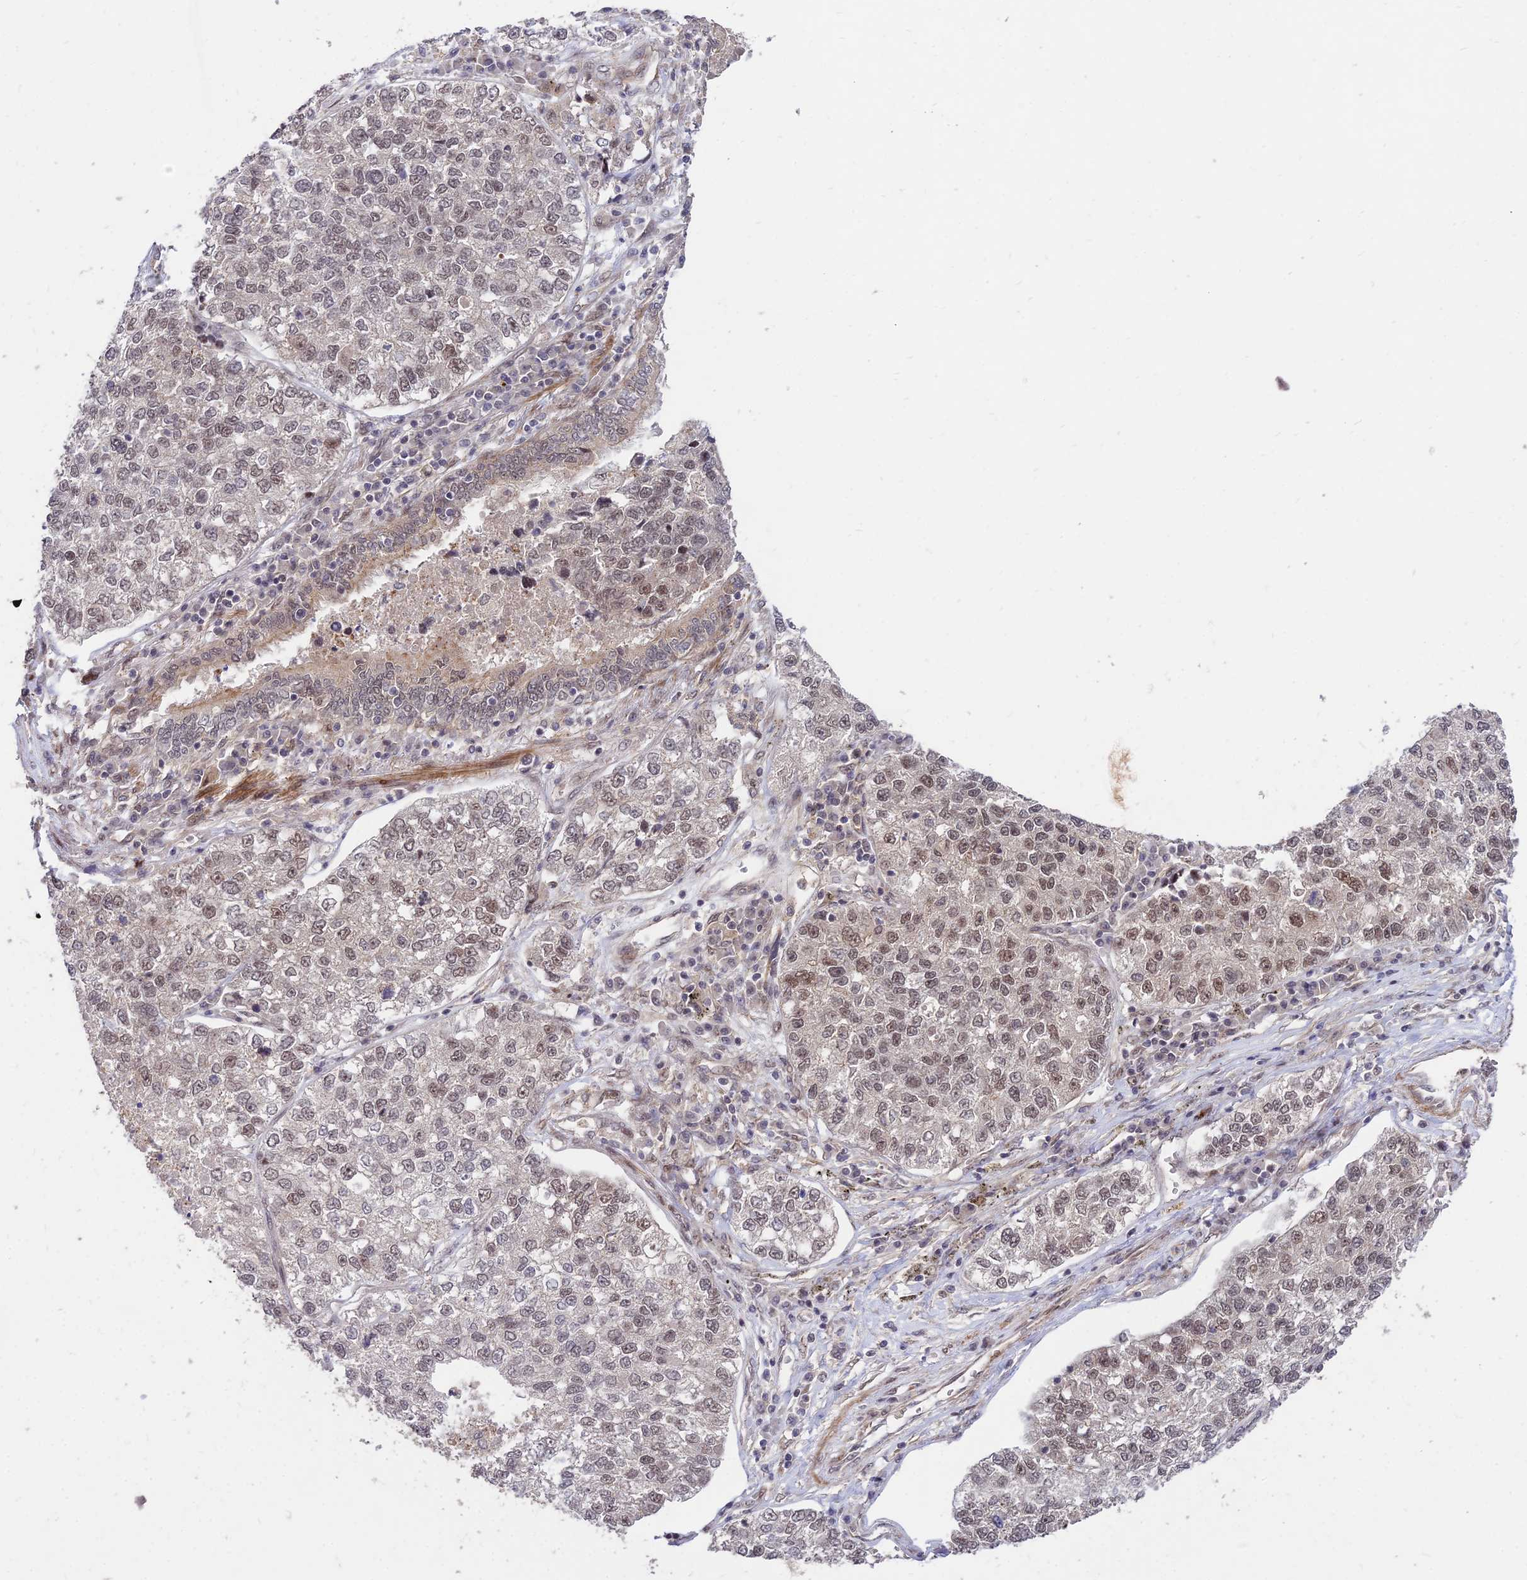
{"staining": {"intensity": "weak", "quantity": ">75%", "location": "nuclear"}, "tissue": "lung cancer", "cell_type": "Tumor cells", "image_type": "cancer", "snomed": [{"axis": "morphology", "description": "Adenocarcinoma, NOS"}, {"axis": "topography", "description": "Lung"}], "caption": "Lung adenocarcinoma stained for a protein (brown) demonstrates weak nuclear positive staining in approximately >75% of tumor cells.", "gene": "ZNF85", "patient": {"sex": "male", "age": 49}}